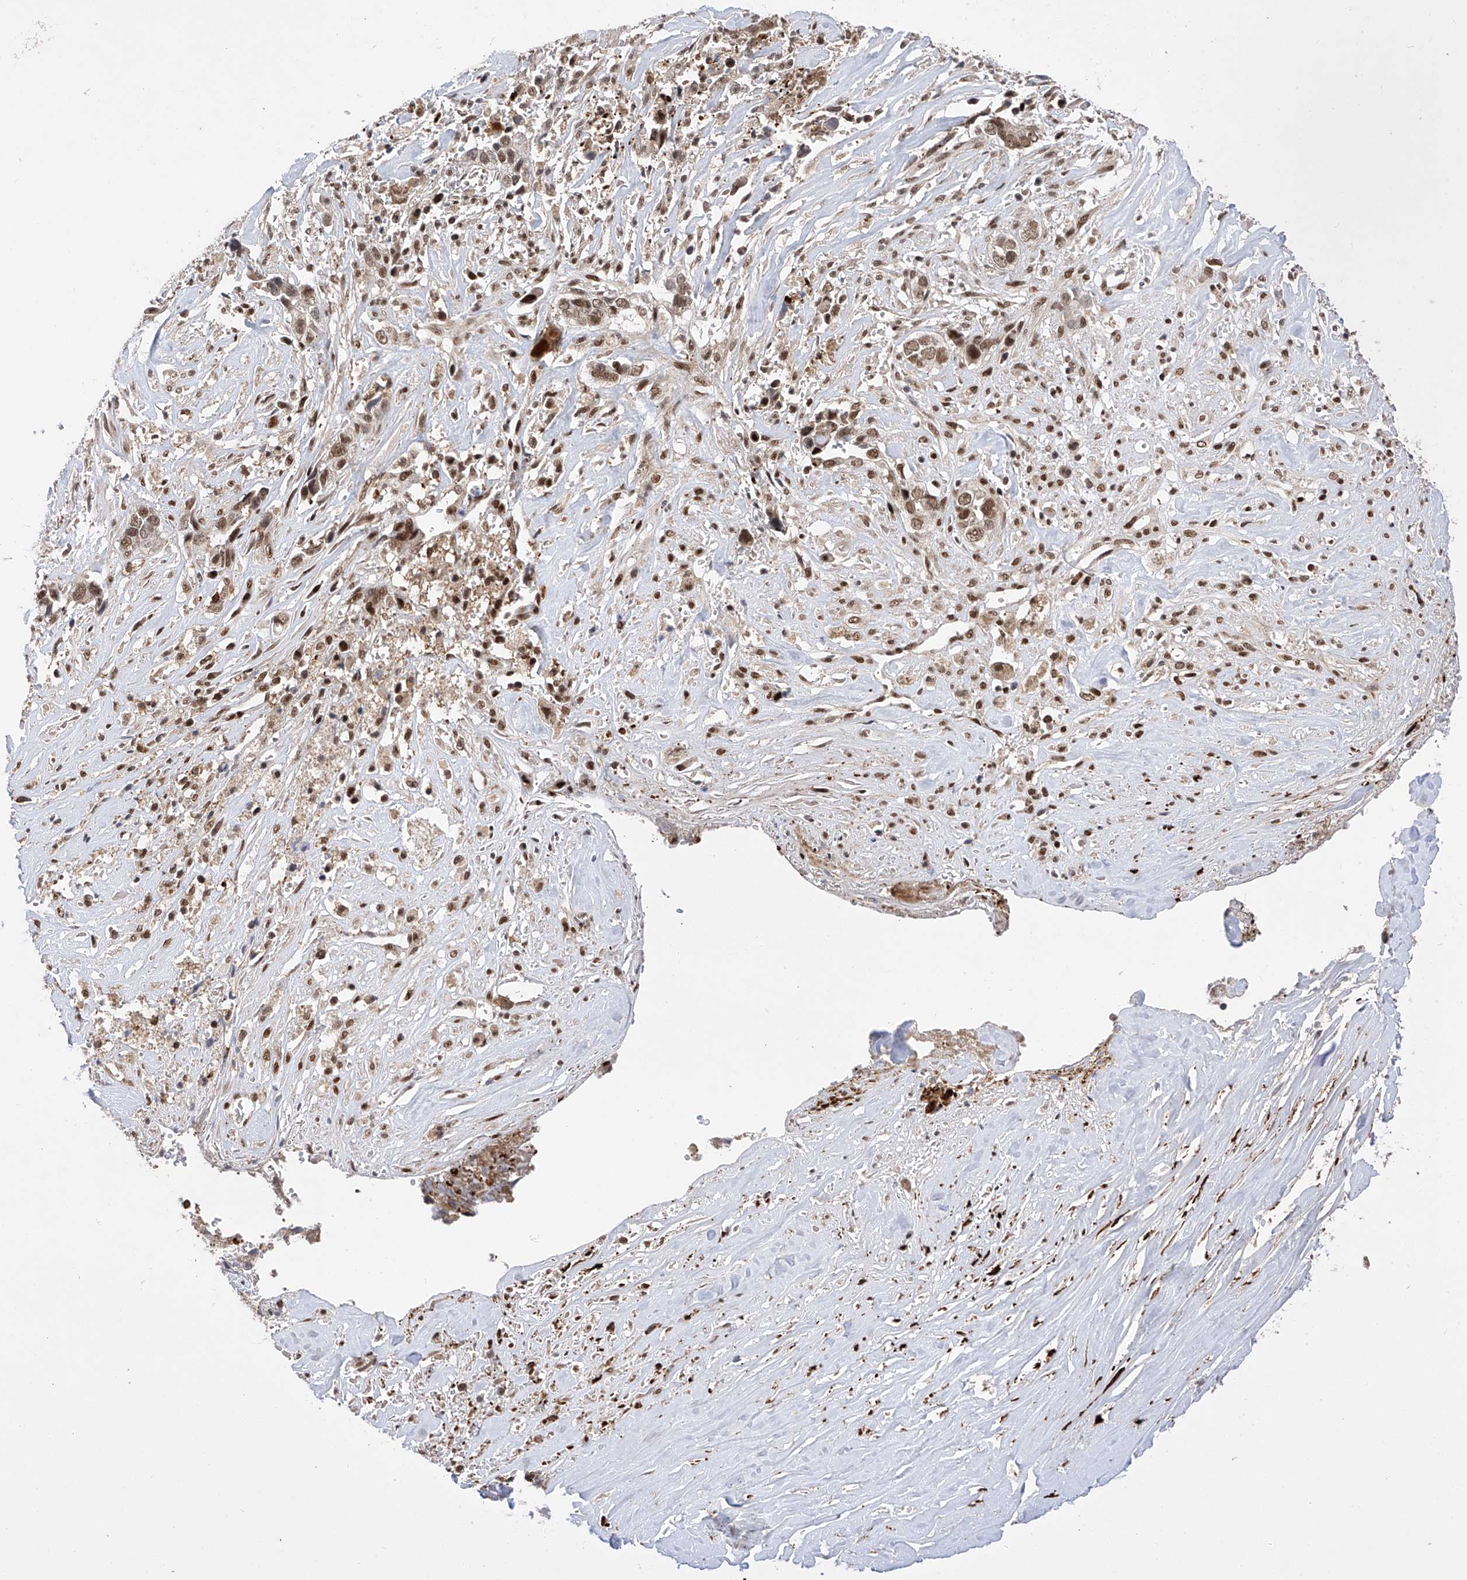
{"staining": {"intensity": "moderate", "quantity": ">75%", "location": "nuclear"}, "tissue": "liver cancer", "cell_type": "Tumor cells", "image_type": "cancer", "snomed": [{"axis": "morphology", "description": "Cholangiocarcinoma"}, {"axis": "topography", "description": "Liver"}], "caption": "Immunohistochemistry (IHC) of liver cancer (cholangiocarcinoma) shows medium levels of moderate nuclear staining in approximately >75% of tumor cells. (Brightfield microscopy of DAB IHC at high magnification).", "gene": "ZNF280D", "patient": {"sex": "female", "age": 79}}